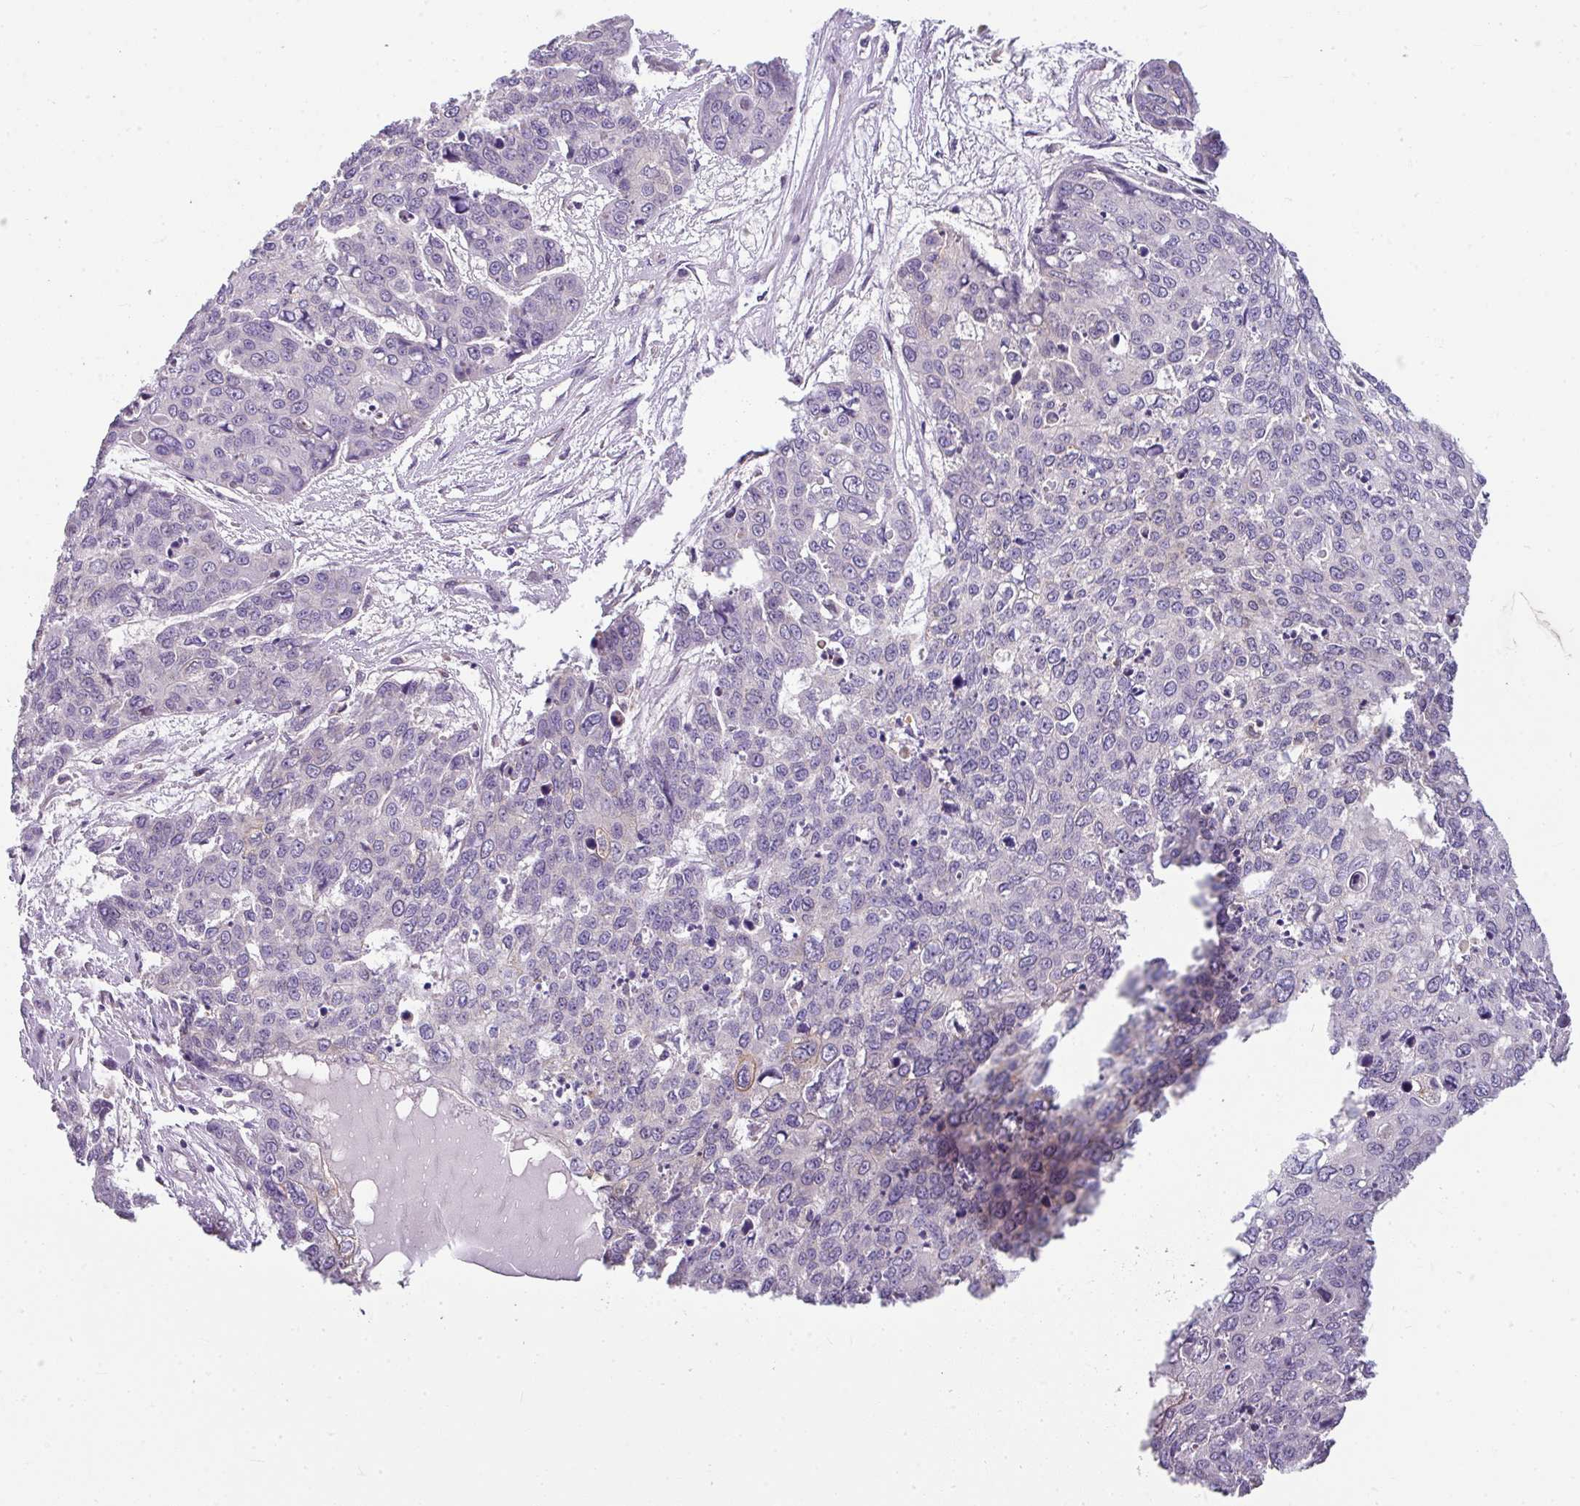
{"staining": {"intensity": "negative", "quantity": "none", "location": "none"}, "tissue": "skin cancer", "cell_type": "Tumor cells", "image_type": "cancer", "snomed": [{"axis": "morphology", "description": "Squamous cell carcinoma, NOS"}, {"axis": "topography", "description": "Skin"}], "caption": "An image of skin cancer (squamous cell carcinoma) stained for a protein displays no brown staining in tumor cells.", "gene": "PALS2", "patient": {"sex": "male", "age": 71}}